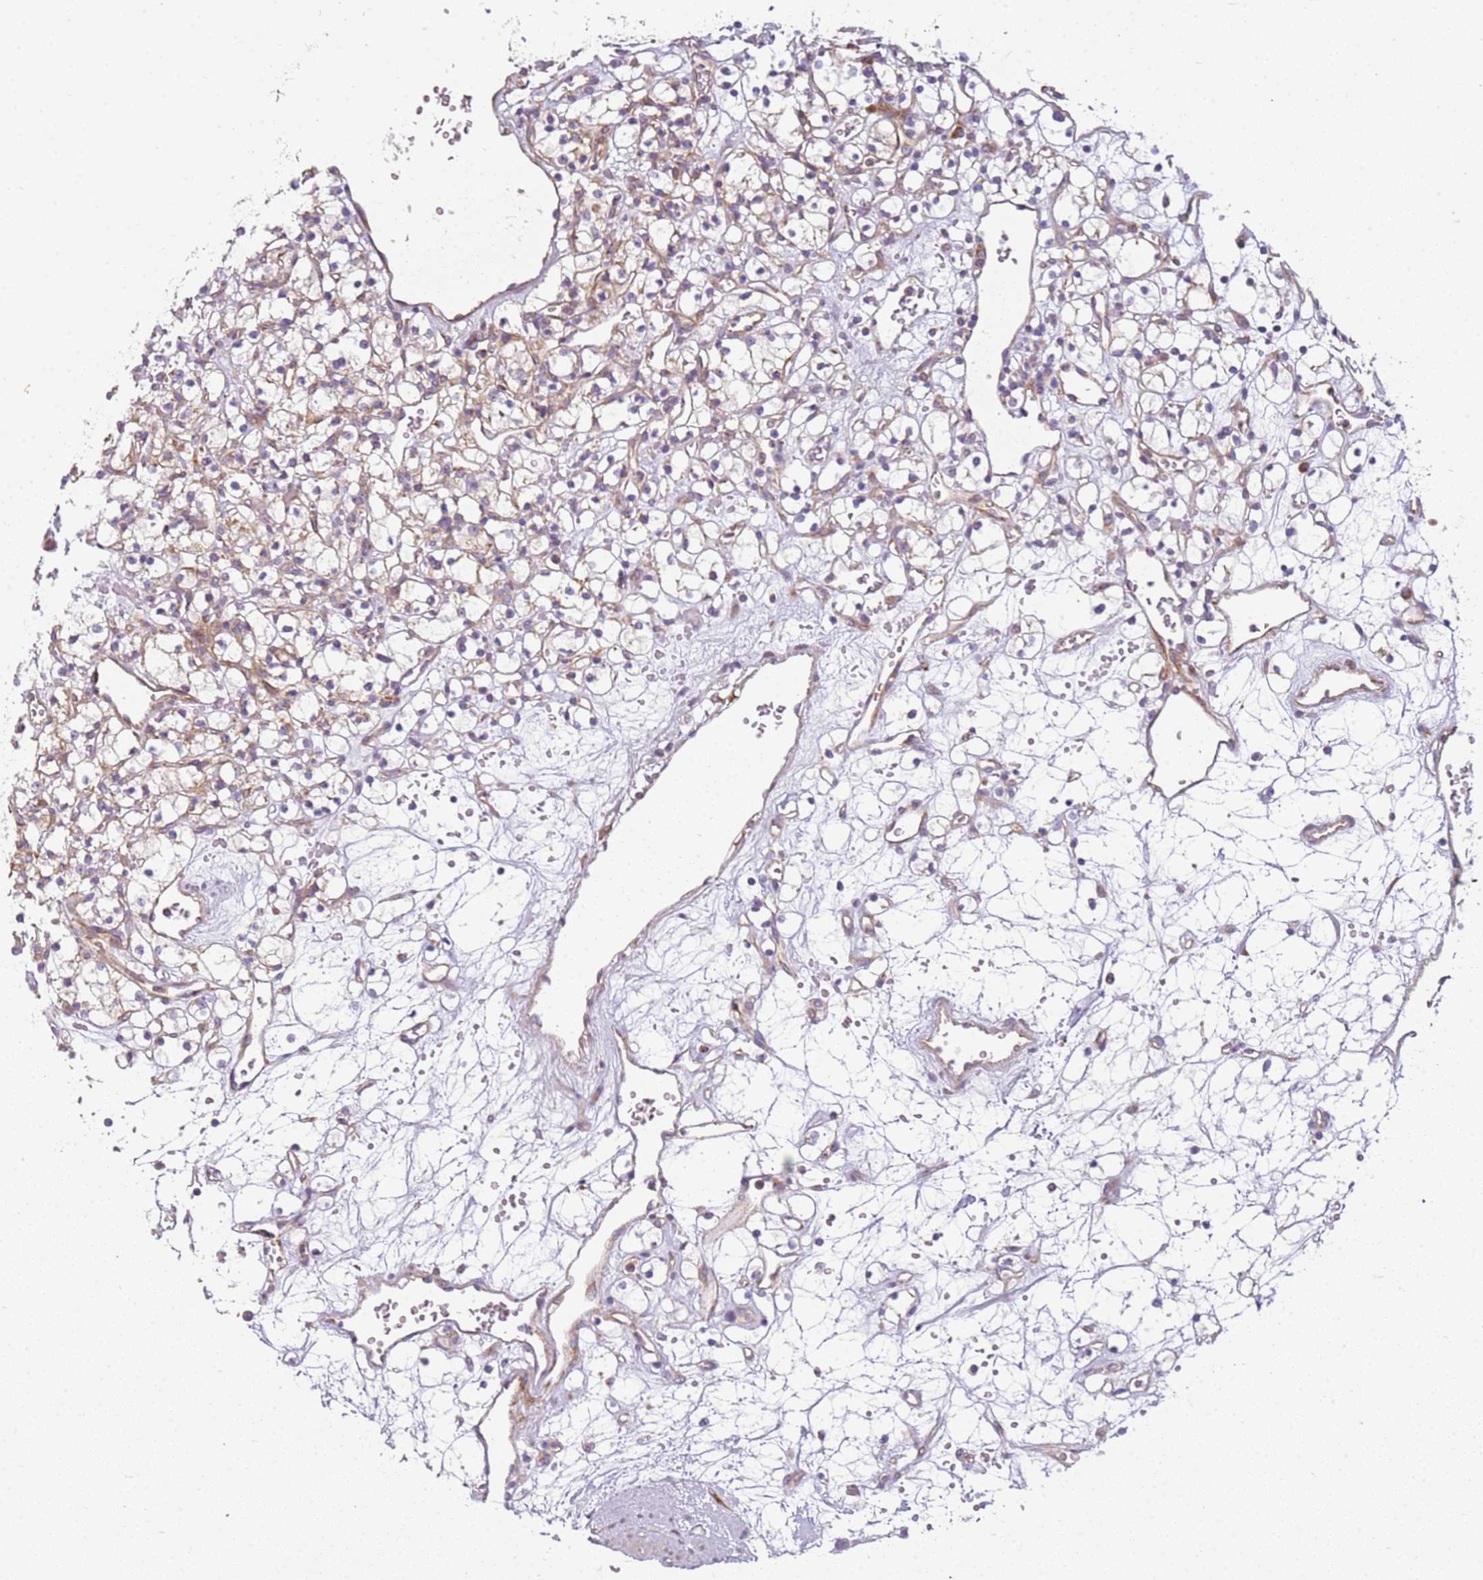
{"staining": {"intensity": "weak", "quantity": "<25%", "location": "cytoplasmic/membranous"}, "tissue": "renal cancer", "cell_type": "Tumor cells", "image_type": "cancer", "snomed": [{"axis": "morphology", "description": "Adenocarcinoma, NOS"}, {"axis": "topography", "description": "Kidney"}], "caption": "A photomicrograph of adenocarcinoma (renal) stained for a protein demonstrates no brown staining in tumor cells.", "gene": "TMEM200C", "patient": {"sex": "female", "age": 59}}